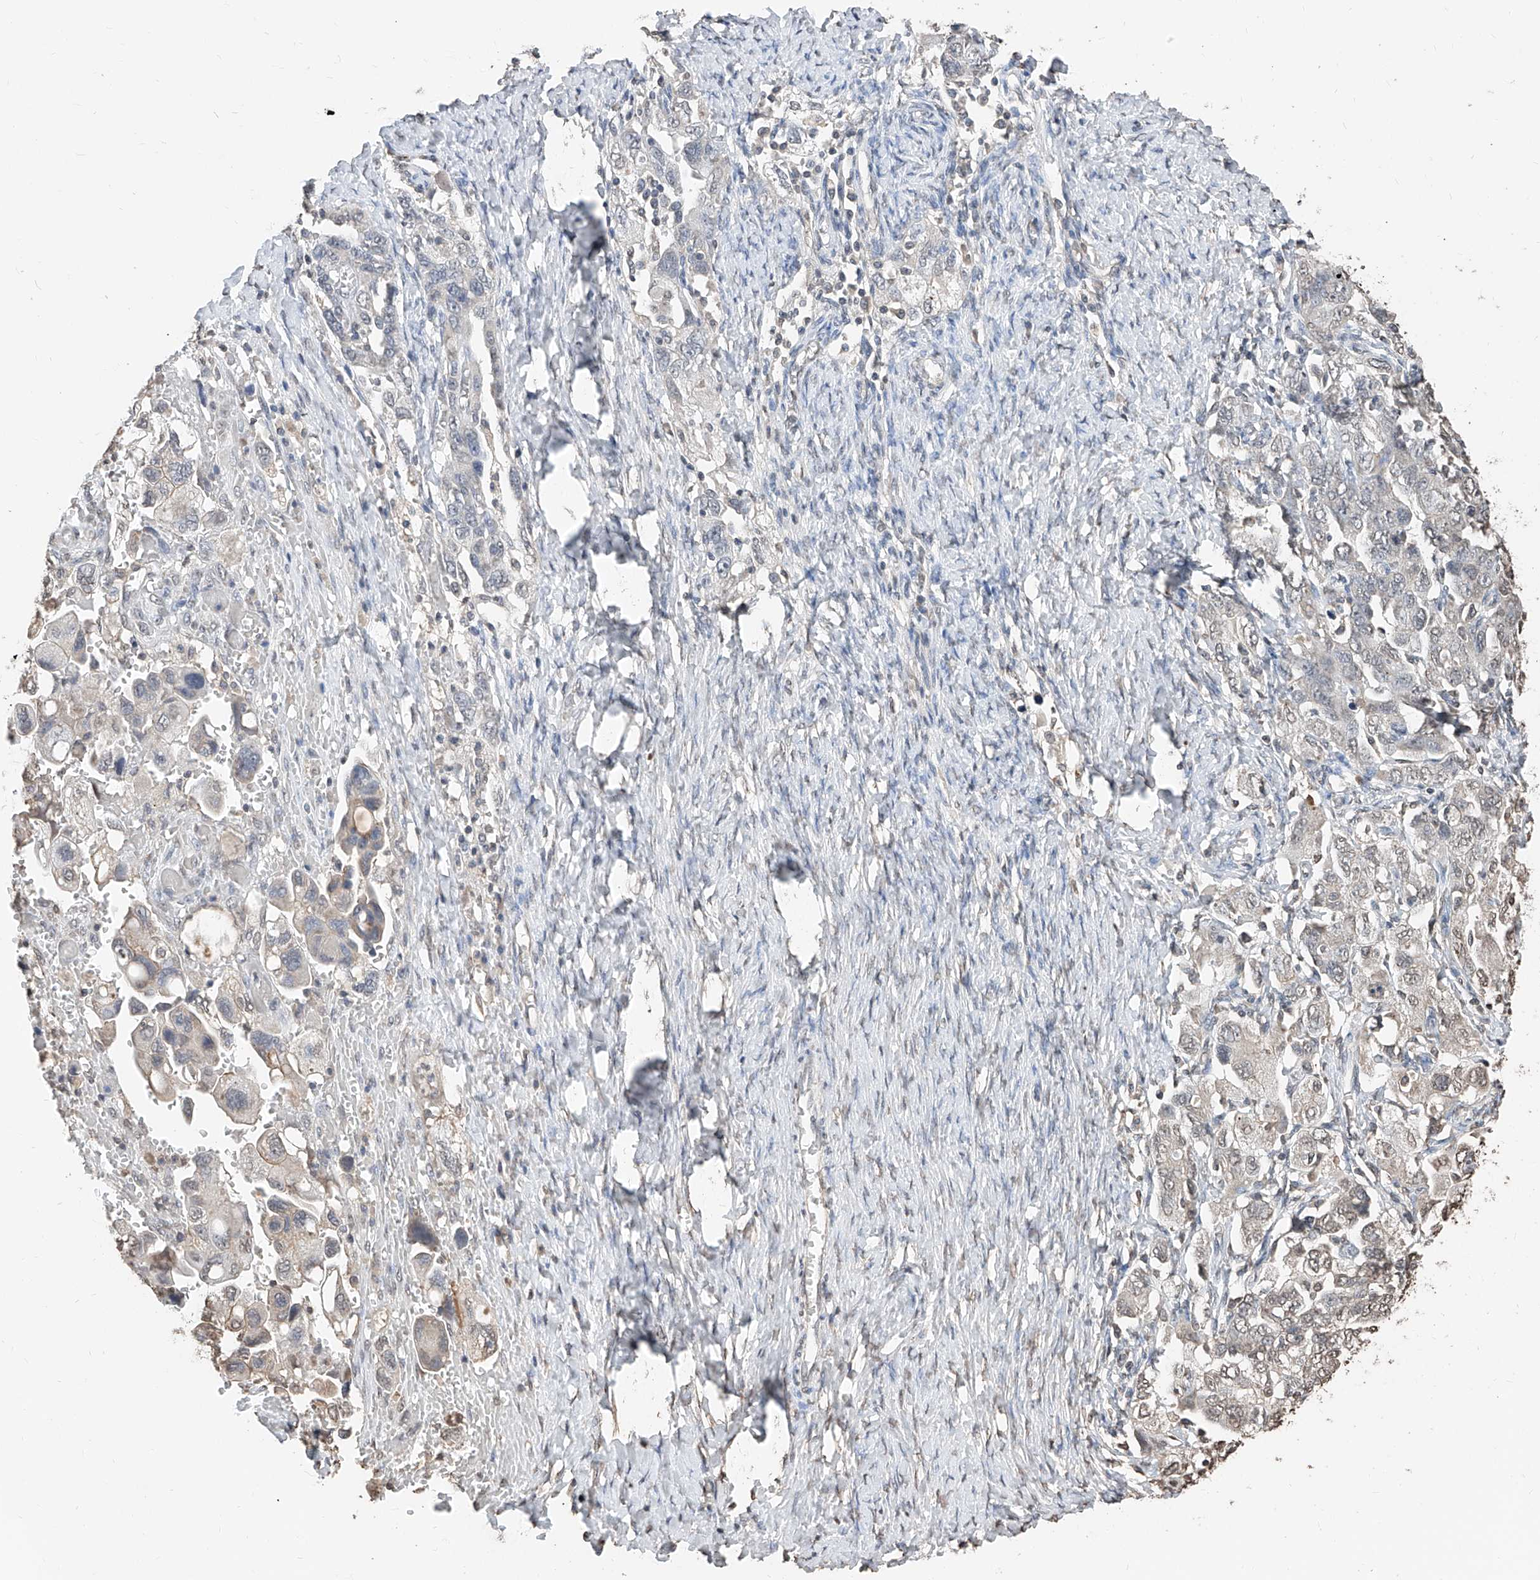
{"staining": {"intensity": "negative", "quantity": "none", "location": "none"}, "tissue": "ovarian cancer", "cell_type": "Tumor cells", "image_type": "cancer", "snomed": [{"axis": "morphology", "description": "Carcinoma, NOS"}, {"axis": "morphology", "description": "Cystadenocarcinoma, serous, NOS"}, {"axis": "topography", "description": "Ovary"}], "caption": "DAB (3,3'-diaminobenzidine) immunohistochemical staining of human carcinoma (ovarian) displays no significant positivity in tumor cells.", "gene": "RP9", "patient": {"sex": "female", "age": 69}}